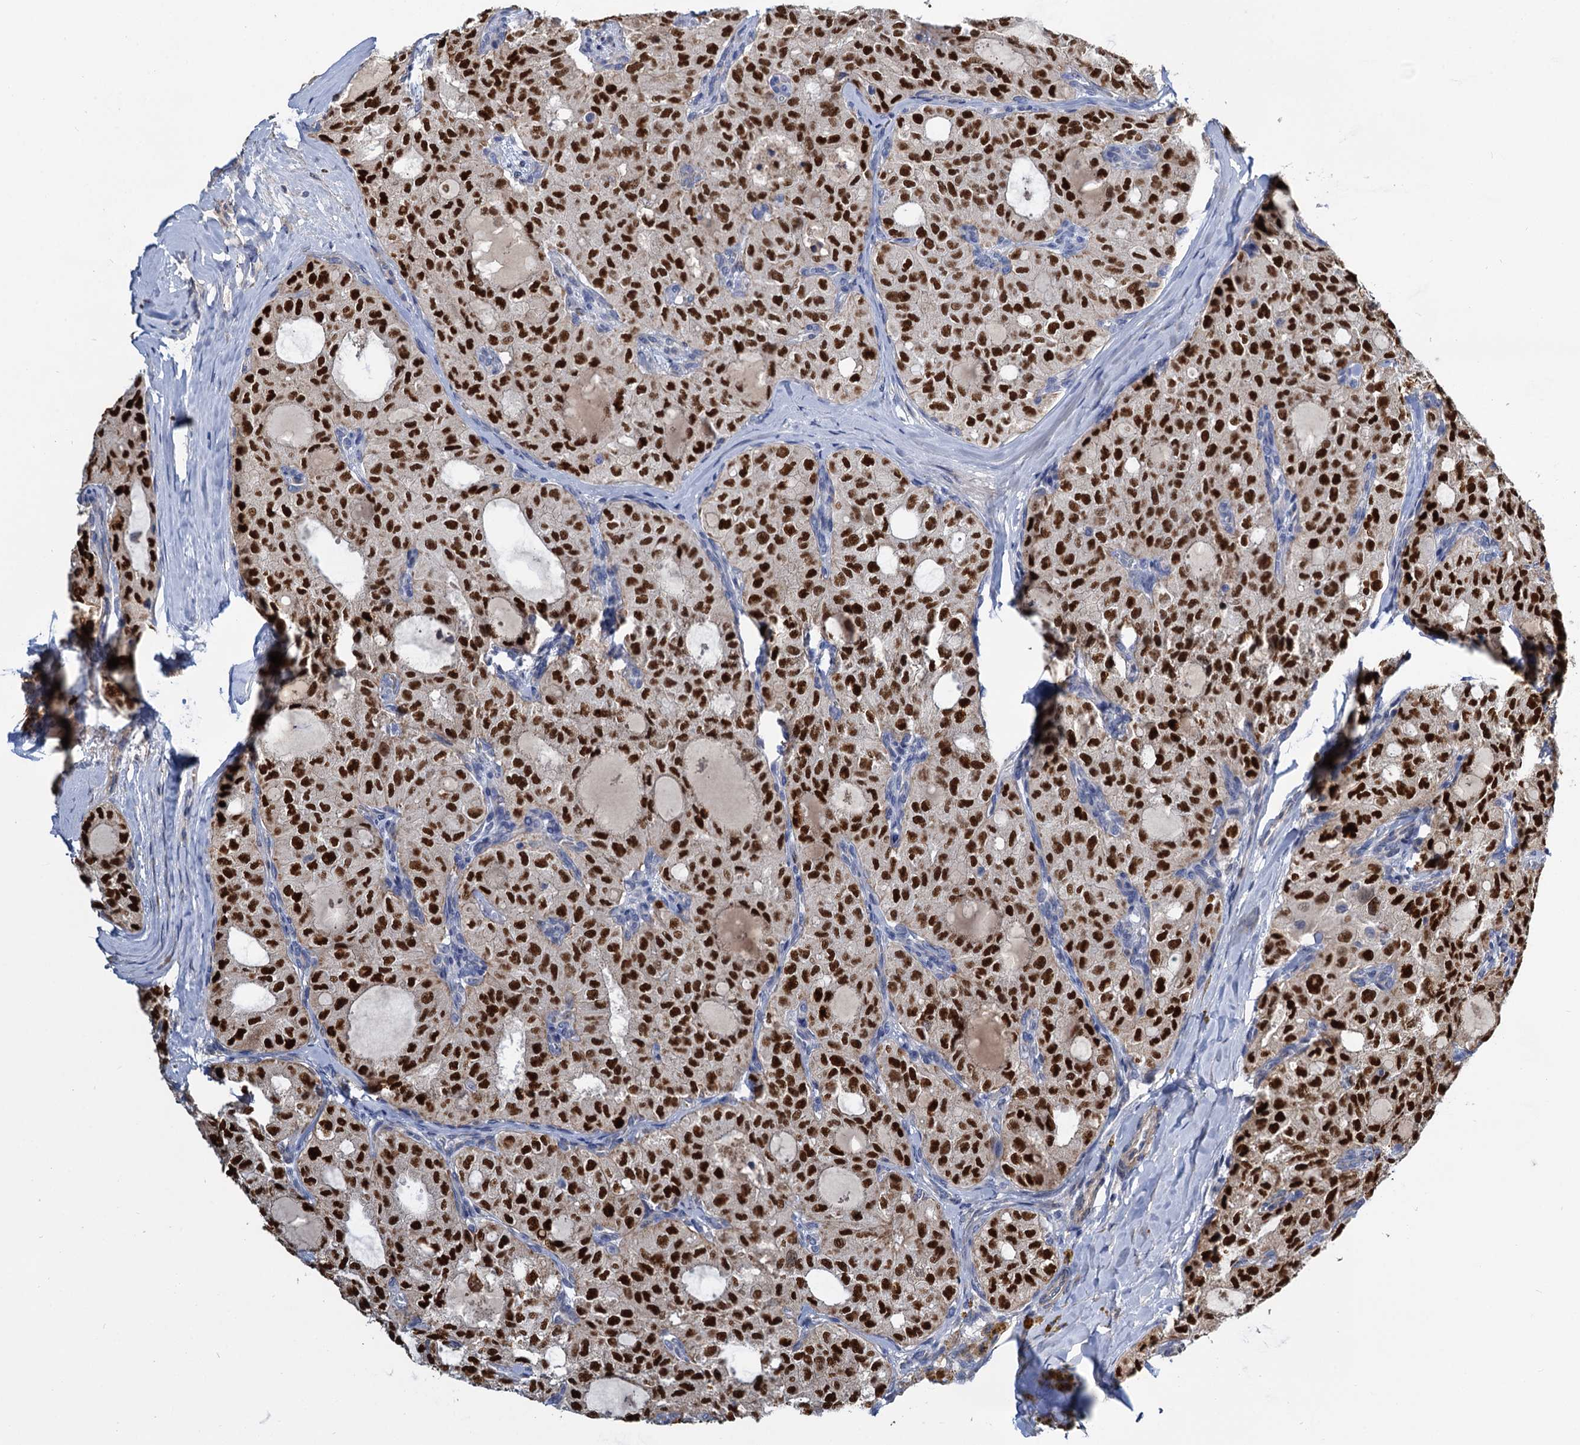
{"staining": {"intensity": "strong", "quantity": ">75%", "location": "nuclear"}, "tissue": "thyroid cancer", "cell_type": "Tumor cells", "image_type": "cancer", "snomed": [{"axis": "morphology", "description": "Follicular adenoma carcinoma, NOS"}, {"axis": "topography", "description": "Thyroid gland"}], "caption": "Immunohistochemistry staining of thyroid cancer (follicular adenoma carcinoma), which displays high levels of strong nuclear expression in approximately >75% of tumor cells indicating strong nuclear protein expression. The staining was performed using DAB (brown) for protein detection and nuclei were counterstained in hematoxylin (blue).", "gene": "ALKBH7", "patient": {"sex": "male", "age": 75}}